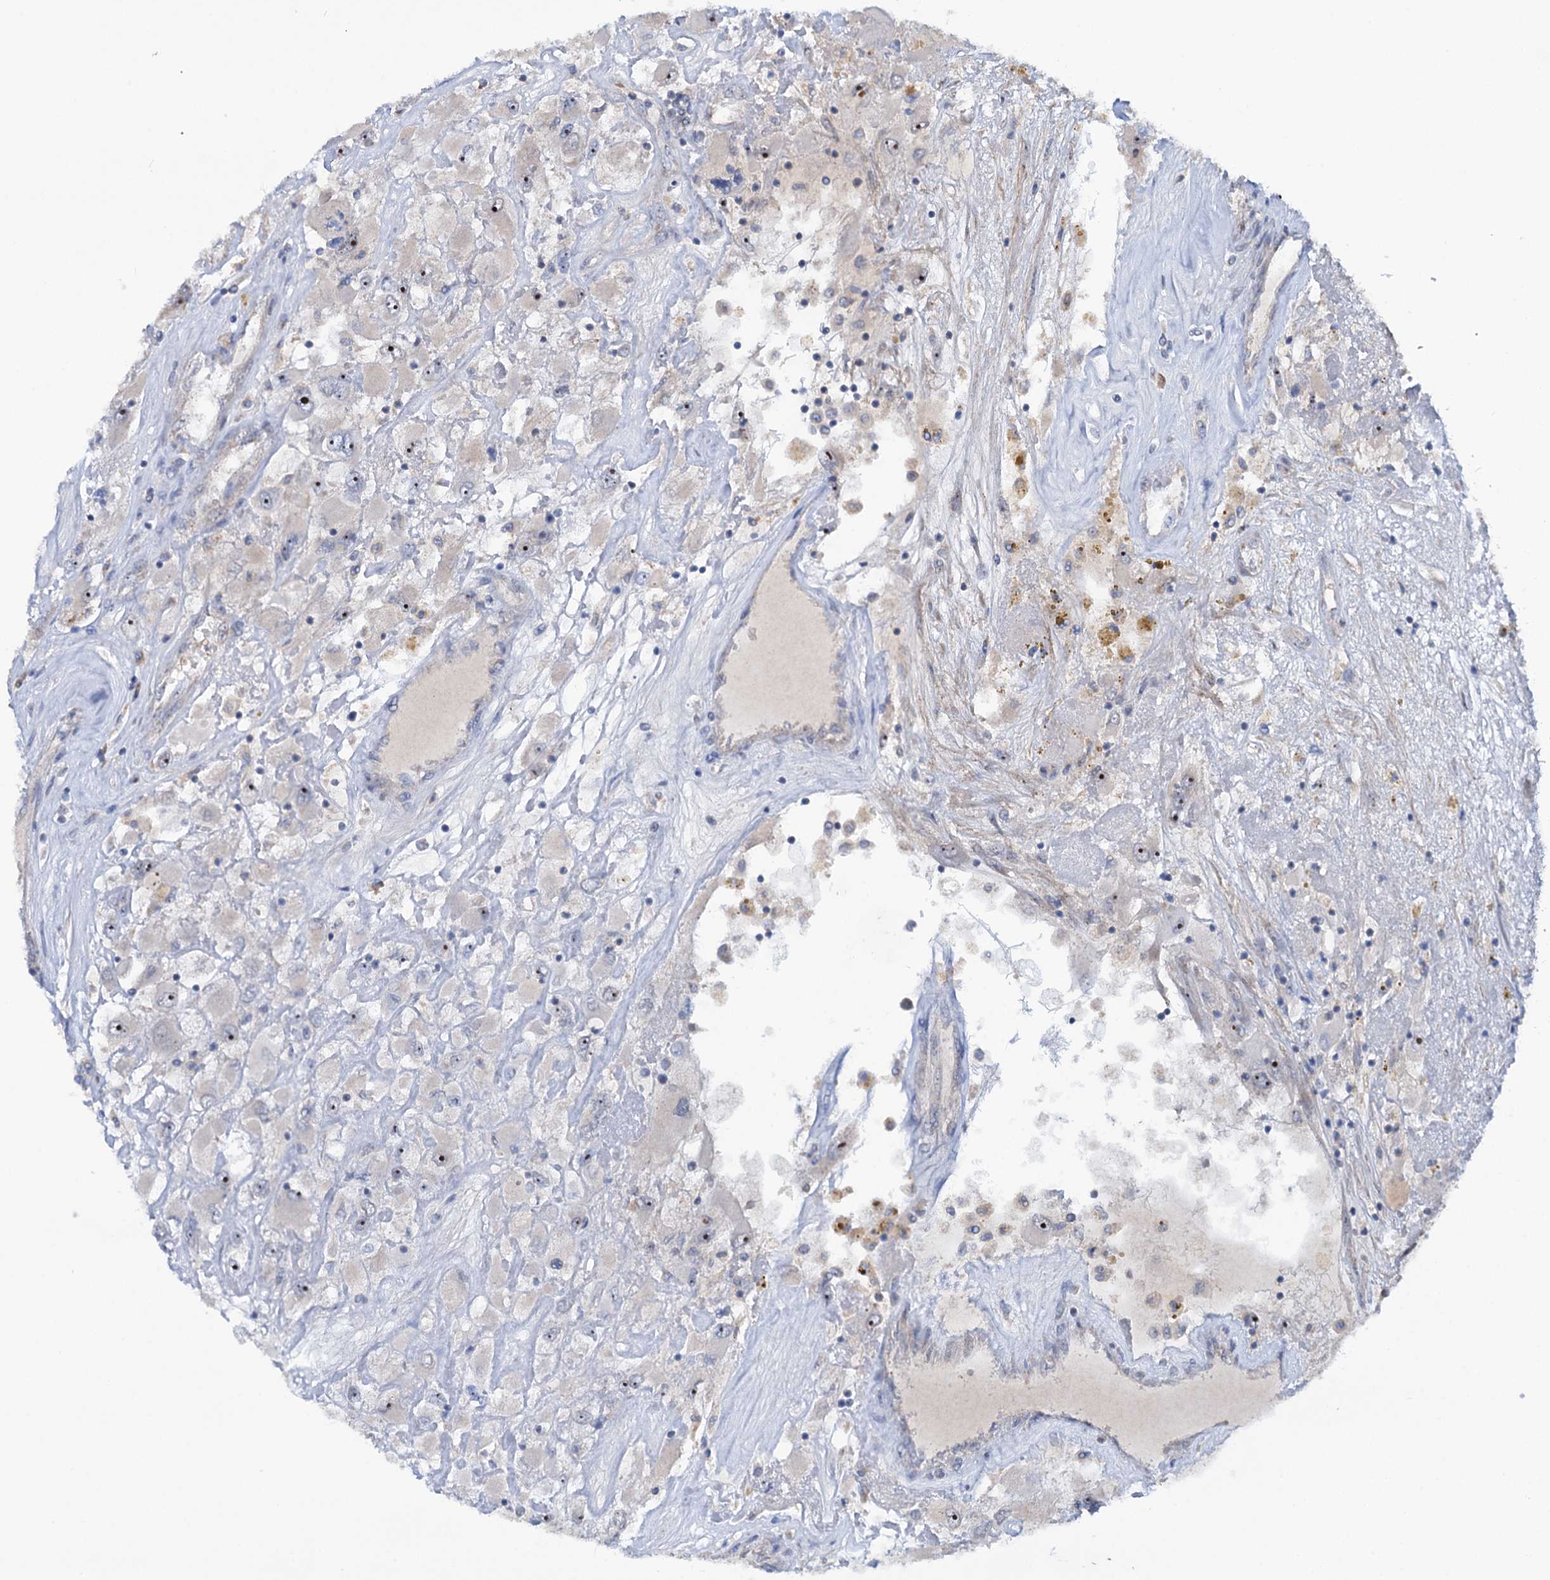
{"staining": {"intensity": "moderate", "quantity": "<25%", "location": "nuclear"}, "tissue": "renal cancer", "cell_type": "Tumor cells", "image_type": "cancer", "snomed": [{"axis": "morphology", "description": "Adenocarcinoma, NOS"}, {"axis": "topography", "description": "Kidney"}], "caption": "Renal adenocarcinoma was stained to show a protein in brown. There is low levels of moderate nuclear positivity in about <25% of tumor cells. (brown staining indicates protein expression, while blue staining denotes nuclei).", "gene": "HTR3B", "patient": {"sex": "female", "age": 52}}